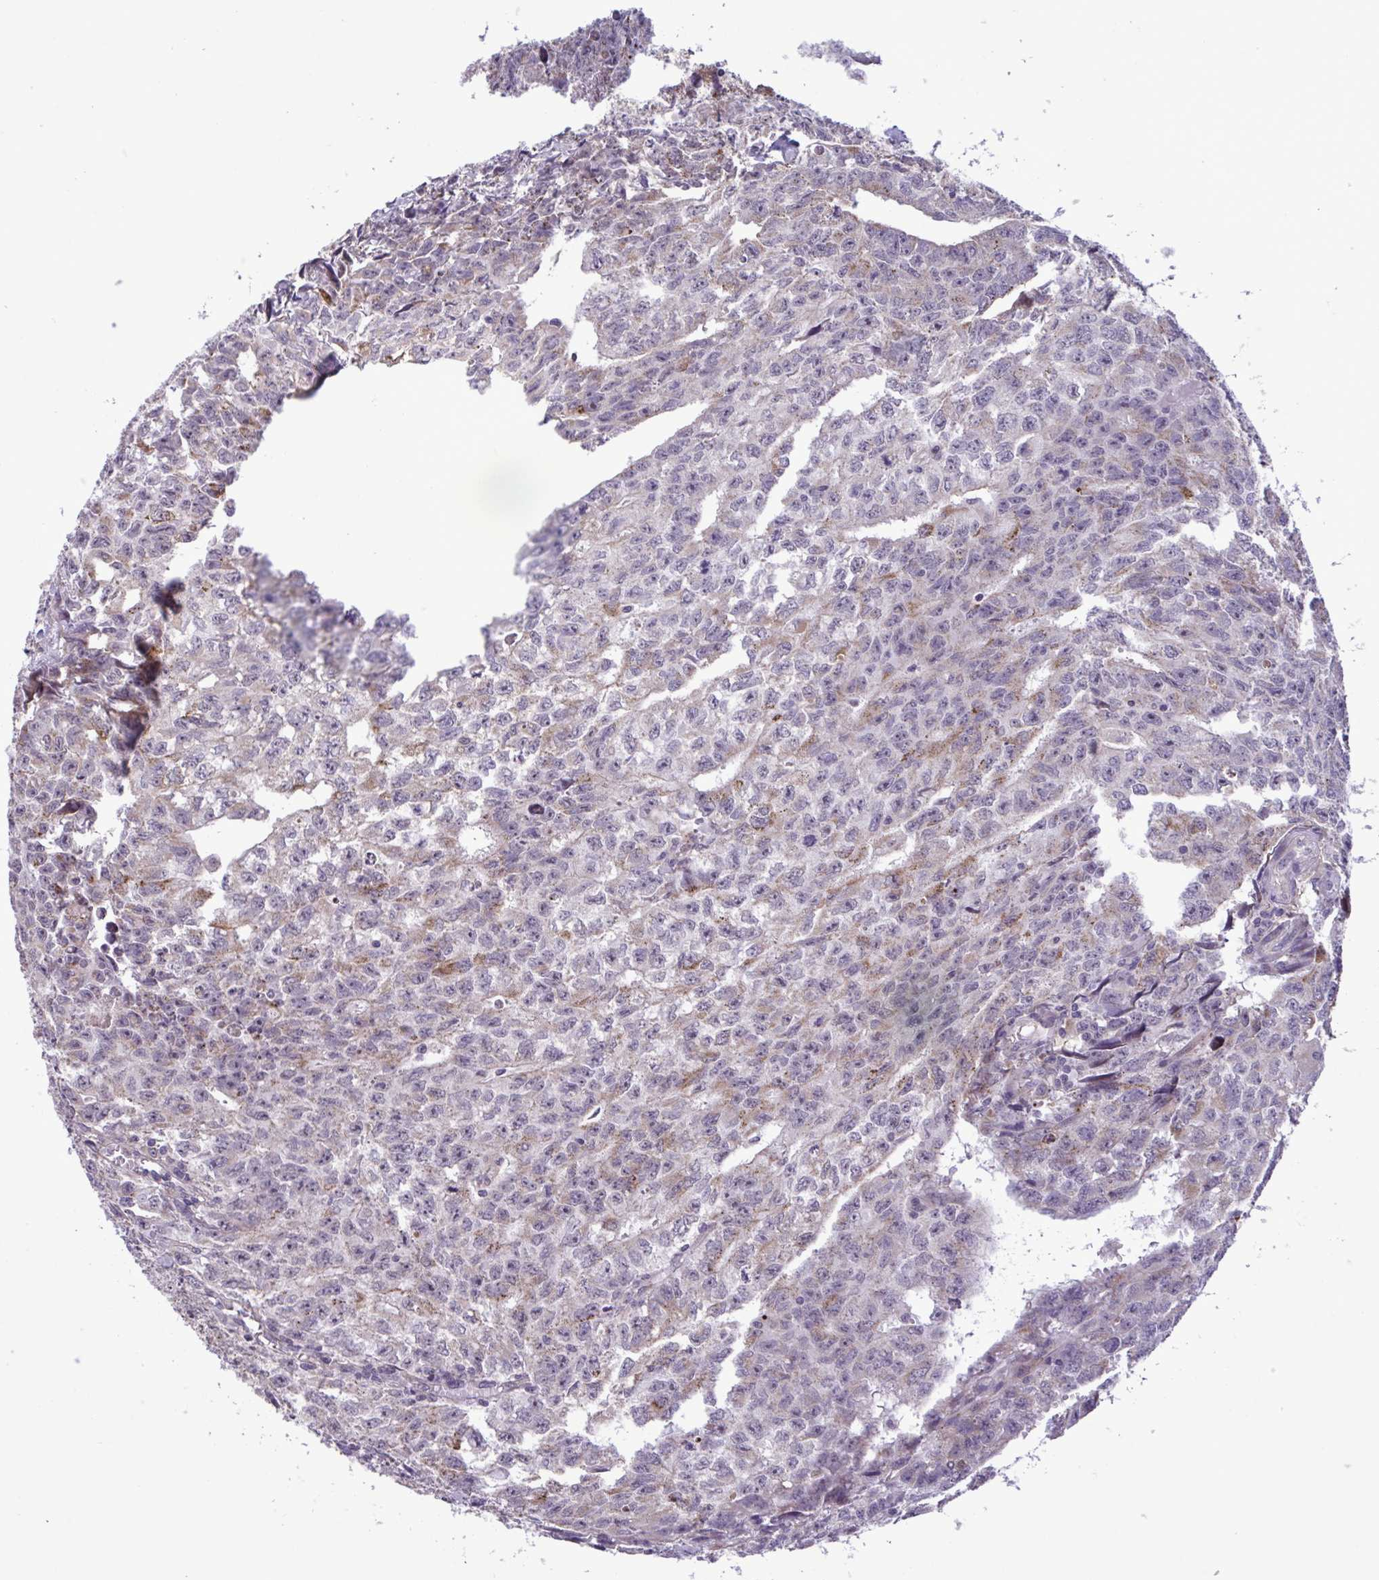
{"staining": {"intensity": "weak", "quantity": "<25%", "location": "cytoplasmic/membranous"}, "tissue": "testis cancer", "cell_type": "Tumor cells", "image_type": "cancer", "snomed": [{"axis": "morphology", "description": "Carcinoma, Embryonal, NOS"}, {"axis": "morphology", "description": "Teratoma, malignant, NOS"}, {"axis": "topography", "description": "Testis"}], "caption": "Immunohistochemical staining of testis cancer (embryonal carcinoma) exhibits no significant staining in tumor cells.", "gene": "CD101", "patient": {"sex": "male", "age": 24}}